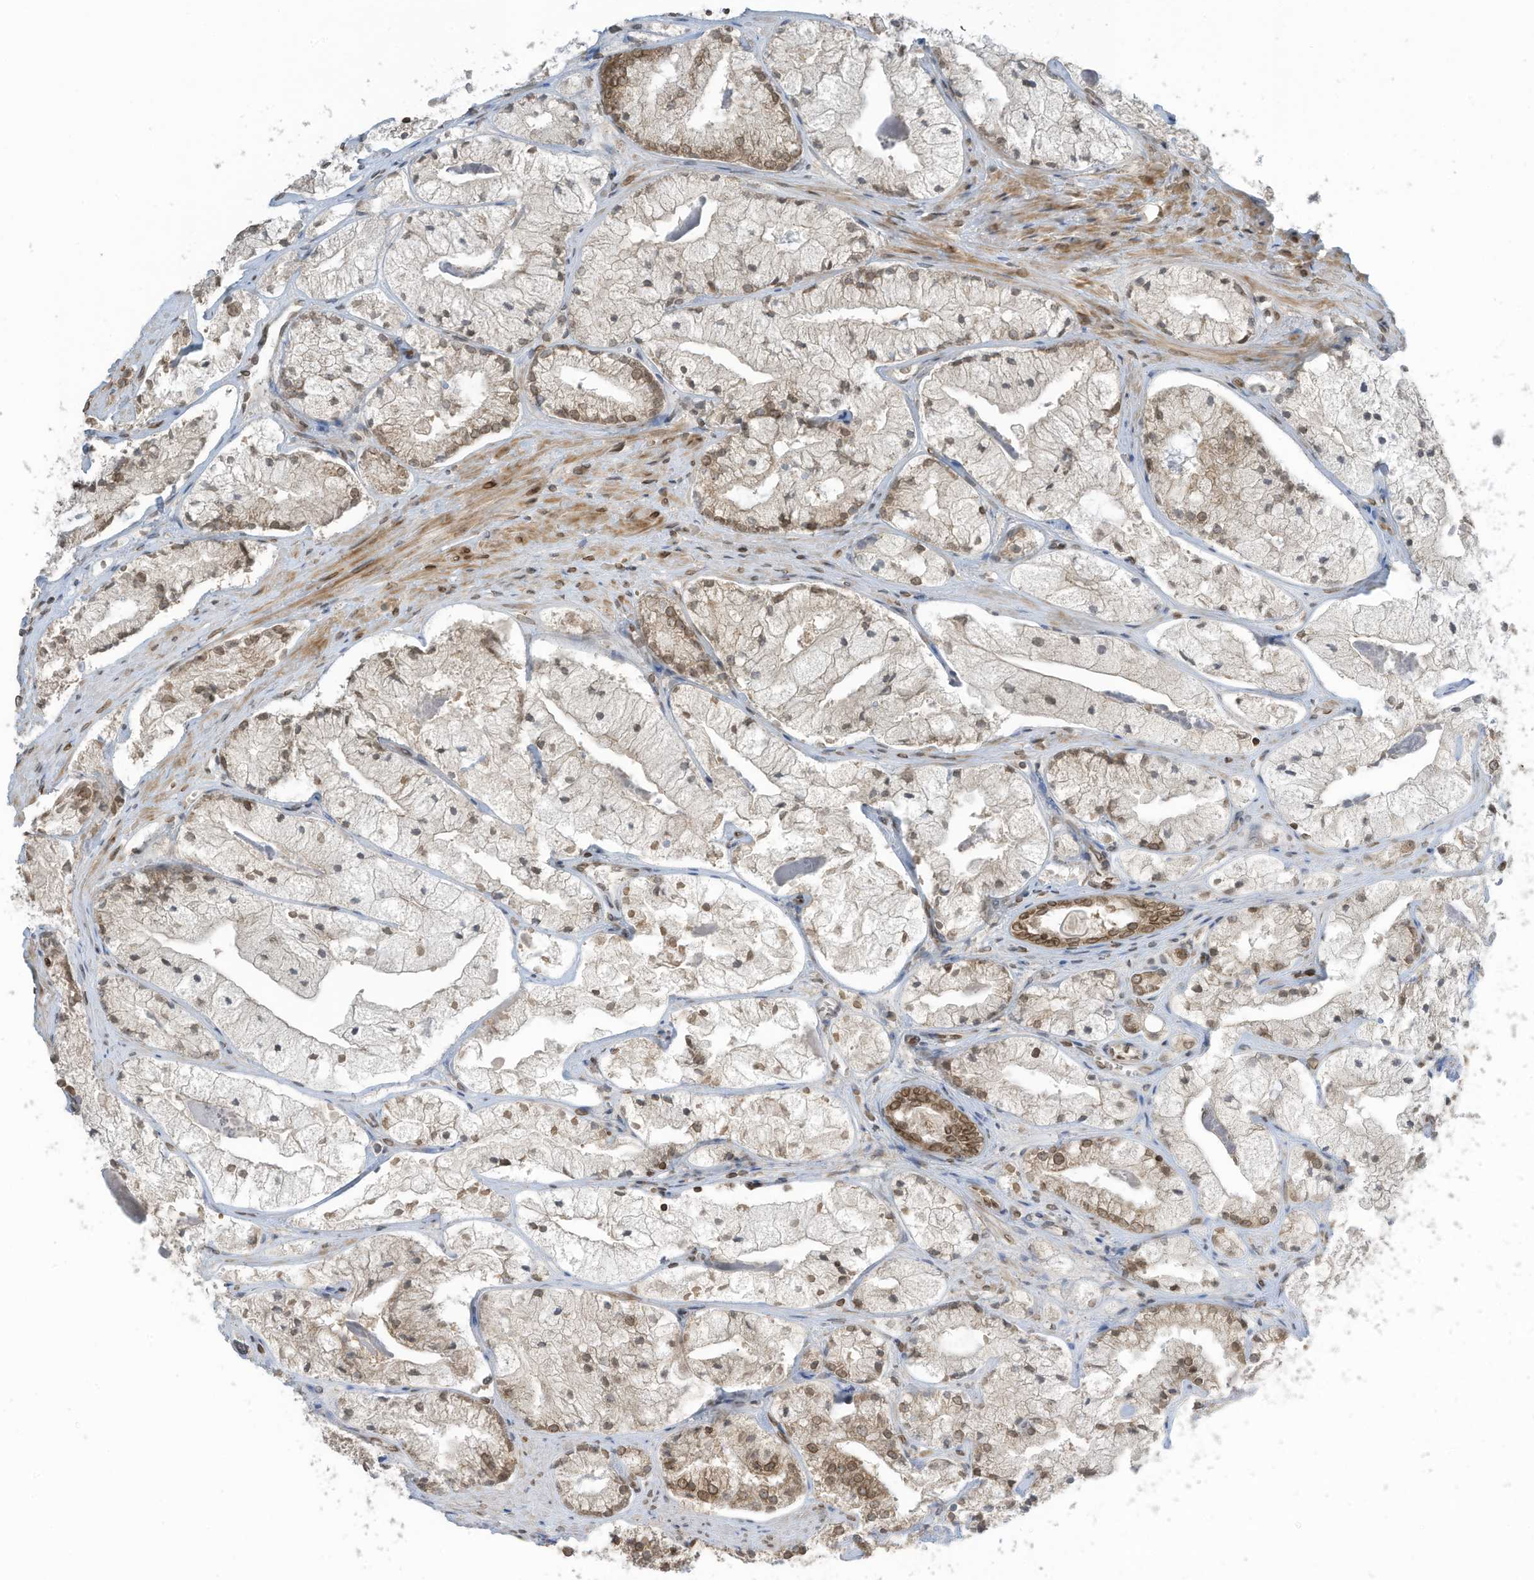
{"staining": {"intensity": "moderate", "quantity": "25%-75%", "location": "cytoplasmic/membranous,nuclear"}, "tissue": "prostate cancer", "cell_type": "Tumor cells", "image_type": "cancer", "snomed": [{"axis": "morphology", "description": "Adenocarcinoma, High grade"}, {"axis": "topography", "description": "Prostate"}], "caption": "This is a histology image of immunohistochemistry (IHC) staining of high-grade adenocarcinoma (prostate), which shows moderate positivity in the cytoplasmic/membranous and nuclear of tumor cells.", "gene": "RABL3", "patient": {"sex": "male", "age": 50}}